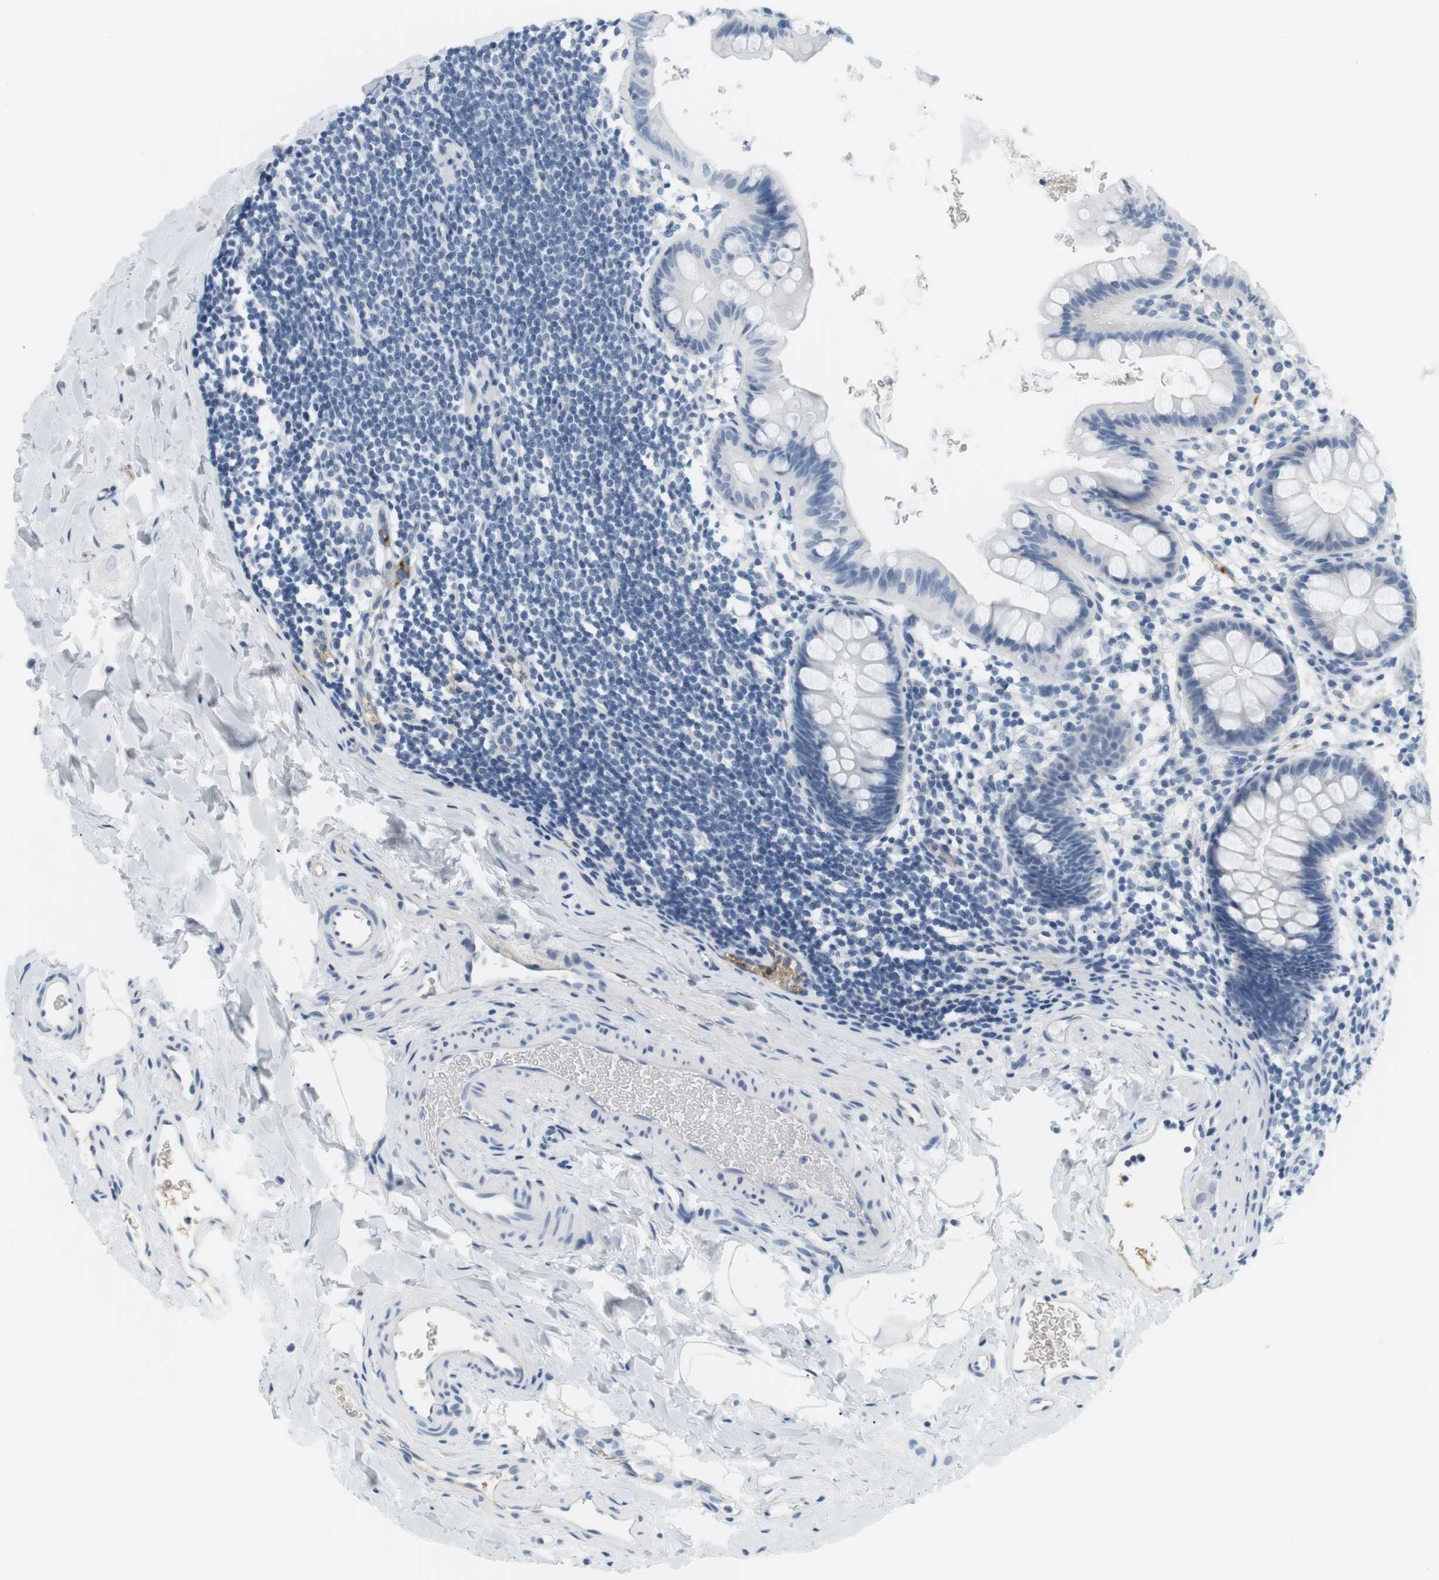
{"staining": {"intensity": "negative", "quantity": "none", "location": "none"}, "tissue": "rectum", "cell_type": "Glandular cells", "image_type": "normal", "snomed": [{"axis": "morphology", "description": "Normal tissue, NOS"}, {"axis": "topography", "description": "Rectum"}], "caption": "Photomicrograph shows no protein expression in glandular cells of unremarkable rectum.", "gene": "APOB", "patient": {"sex": "female", "age": 24}}